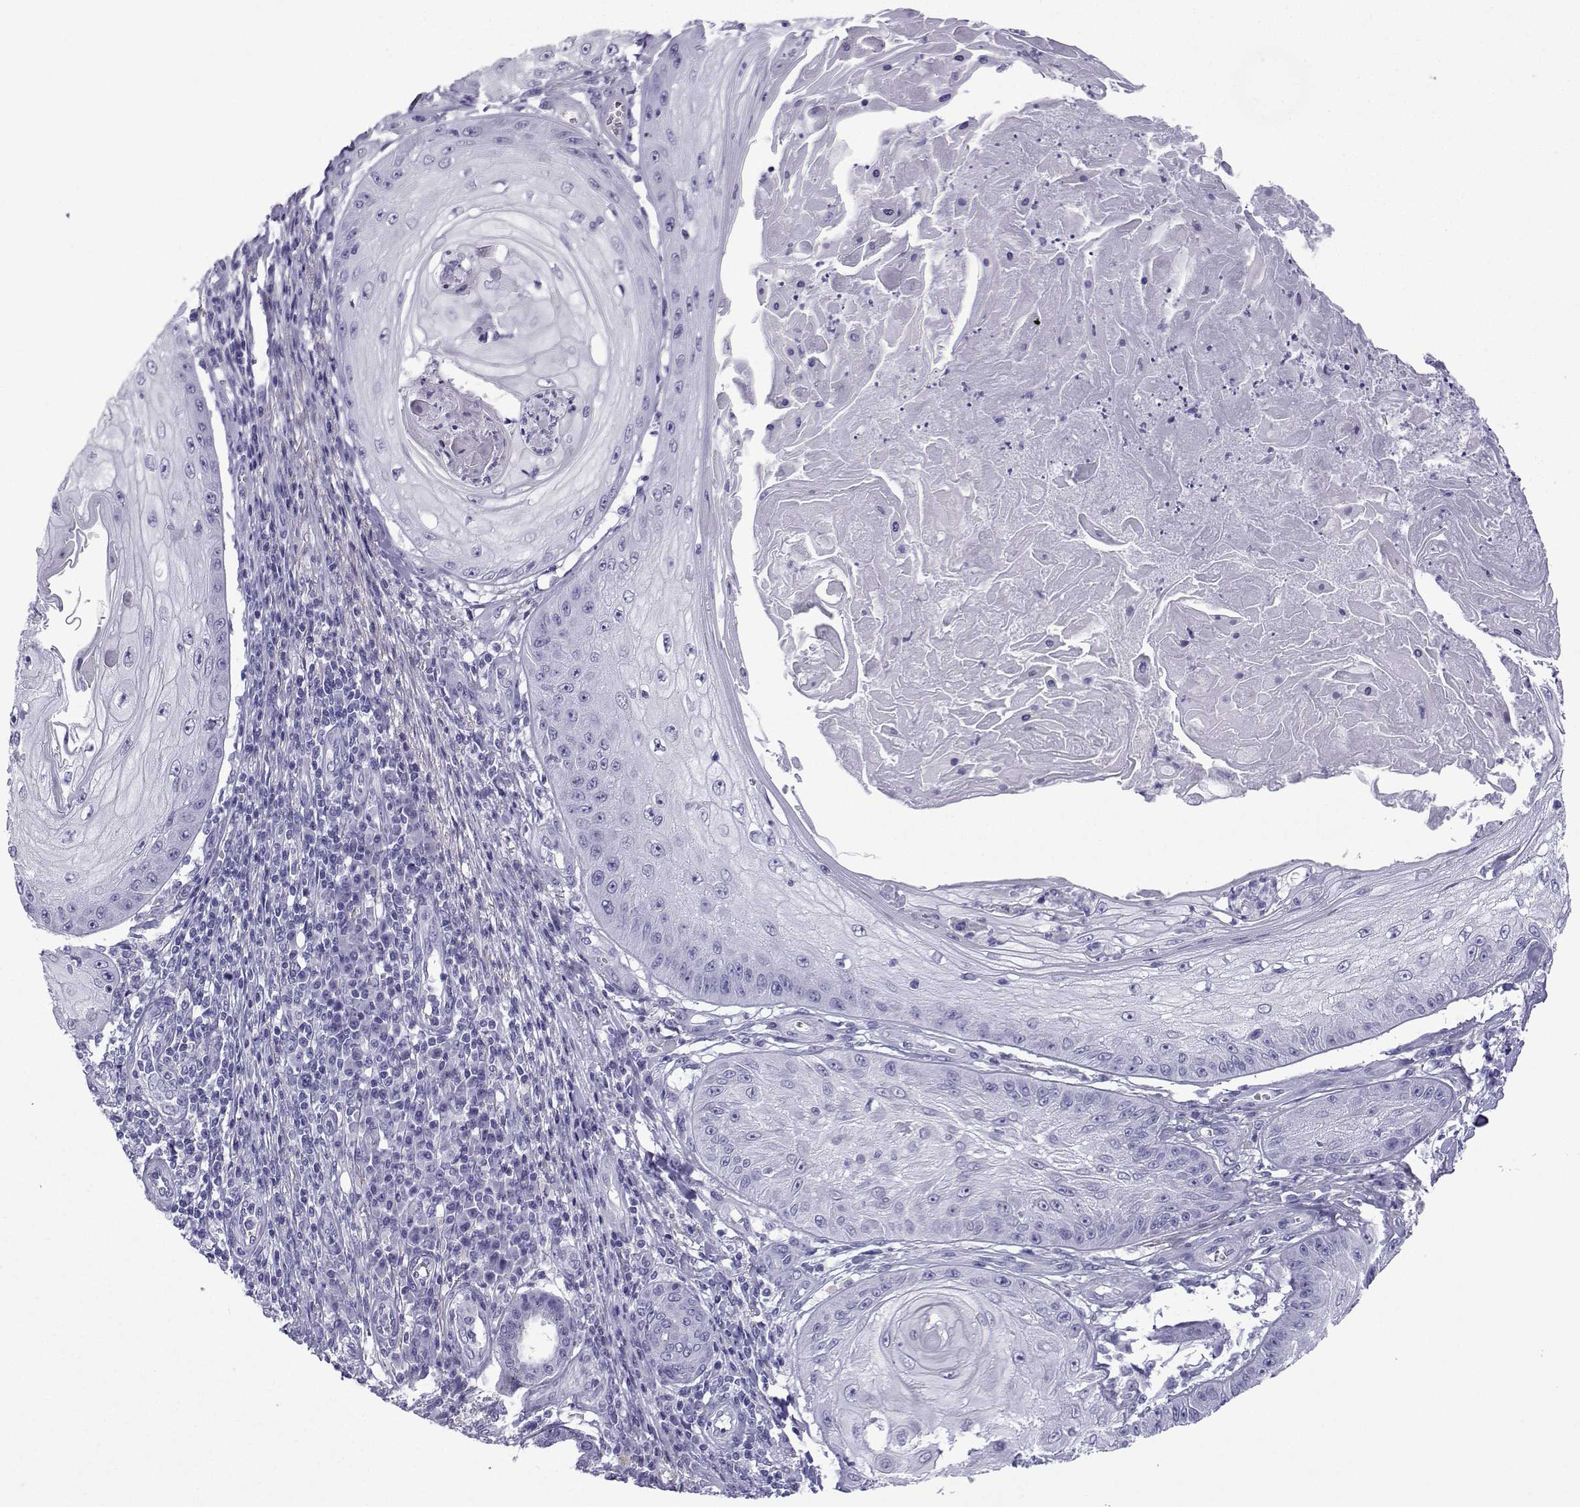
{"staining": {"intensity": "negative", "quantity": "none", "location": "none"}, "tissue": "skin cancer", "cell_type": "Tumor cells", "image_type": "cancer", "snomed": [{"axis": "morphology", "description": "Squamous cell carcinoma, NOS"}, {"axis": "topography", "description": "Skin"}], "caption": "Immunohistochemistry (IHC) micrograph of human squamous cell carcinoma (skin) stained for a protein (brown), which exhibits no positivity in tumor cells.", "gene": "TRIM46", "patient": {"sex": "male", "age": 70}}